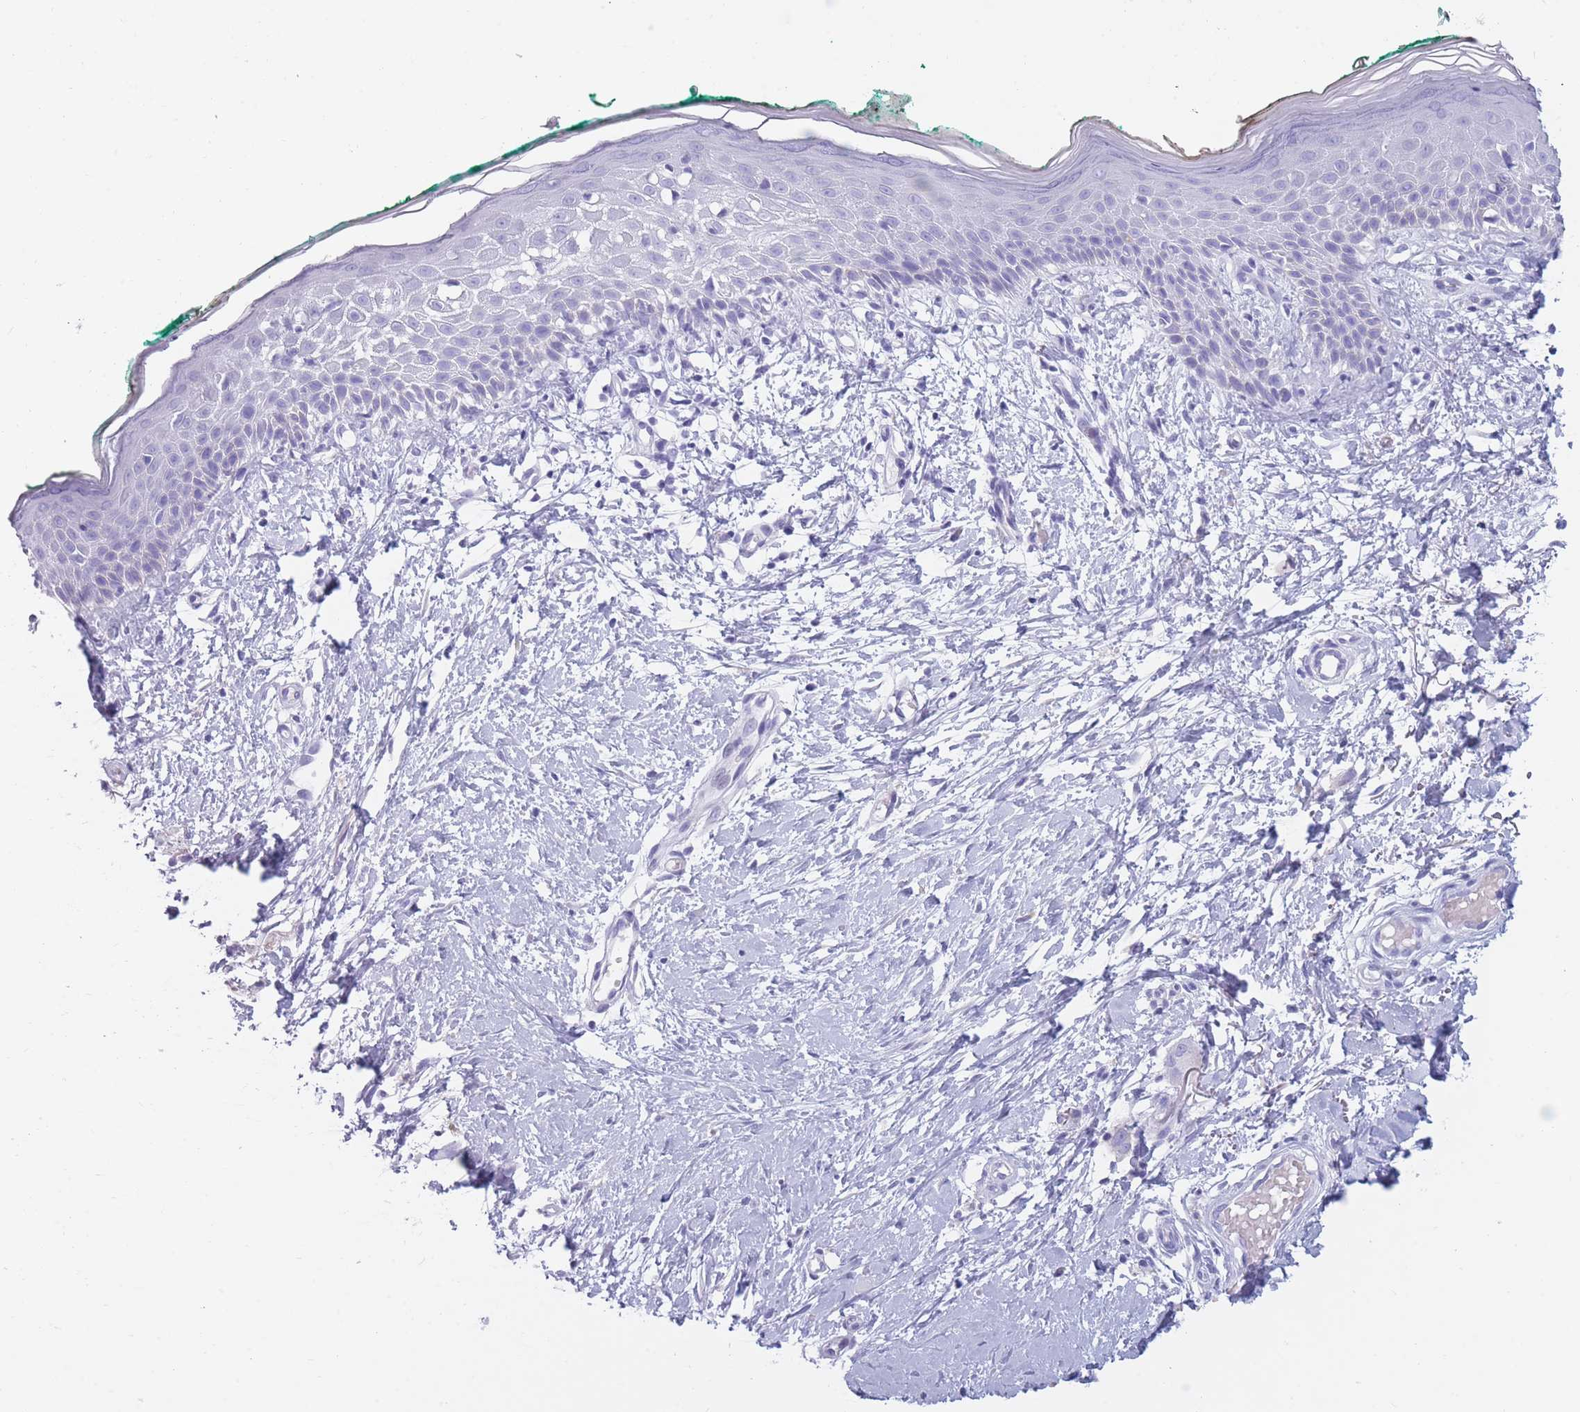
{"staining": {"intensity": "negative", "quantity": "none", "location": "none"}, "tissue": "skin", "cell_type": "Fibroblasts", "image_type": "normal", "snomed": [{"axis": "morphology", "description": "Normal tissue, NOS"}, {"axis": "morphology", "description": "Malignant melanoma, NOS"}, {"axis": "topography", "description": "Skin"}], "caption": "Immunohistochemistry (IHC) micrograph of unremarkable skin stained for a protein (brown), which shows no staining in fibroblasts. The staining is performed using DAB (3,3'-diaminobenzidine) brown chromogen with nuclei counter-stained in using hematoxylin.", "gene": "TNFSF11", "patient": {"sex": "male", "age": 62}}